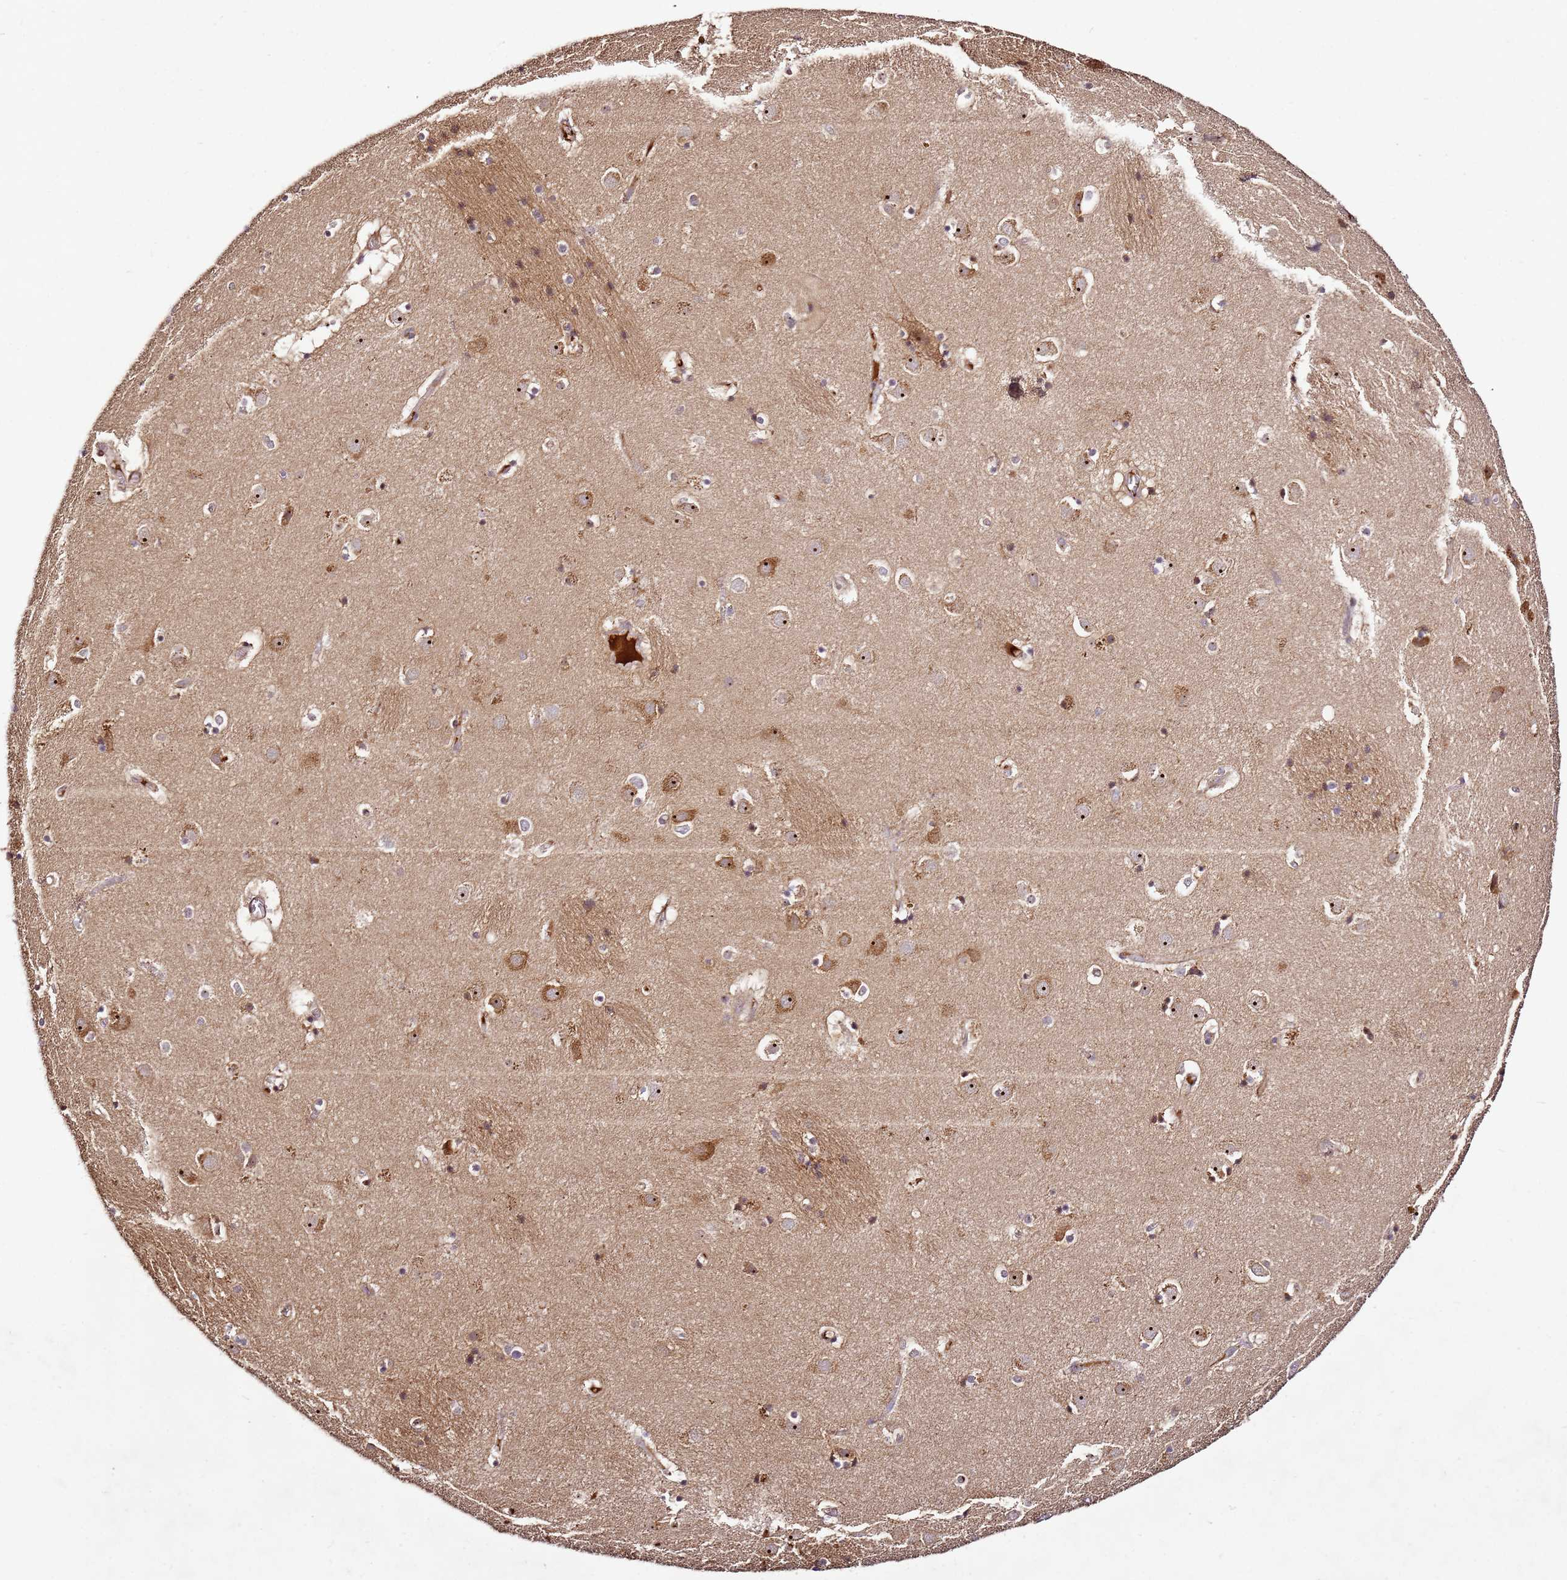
{"staining": {"intensity": "negative", "quantity": "none", "location": "none"}, "tissue": "caudate", "cell_type": "Glial cells", "image_type": "normal", "snomed": [{"axis": "morphology", "description": "Normal tissue, NOS"}, {"axis": "topography", "description": "Lateral ventricle wall"}], "caption": "Unremarkable caudate was stained to show a protein in brown. There is no significant positivity in glial cells. The staining is performed using DAB brown chromogen with nuclei counter-stained in using hematoxylin.", "gene": "DDX27", "patient": {"sex": "male", "age": 70}}